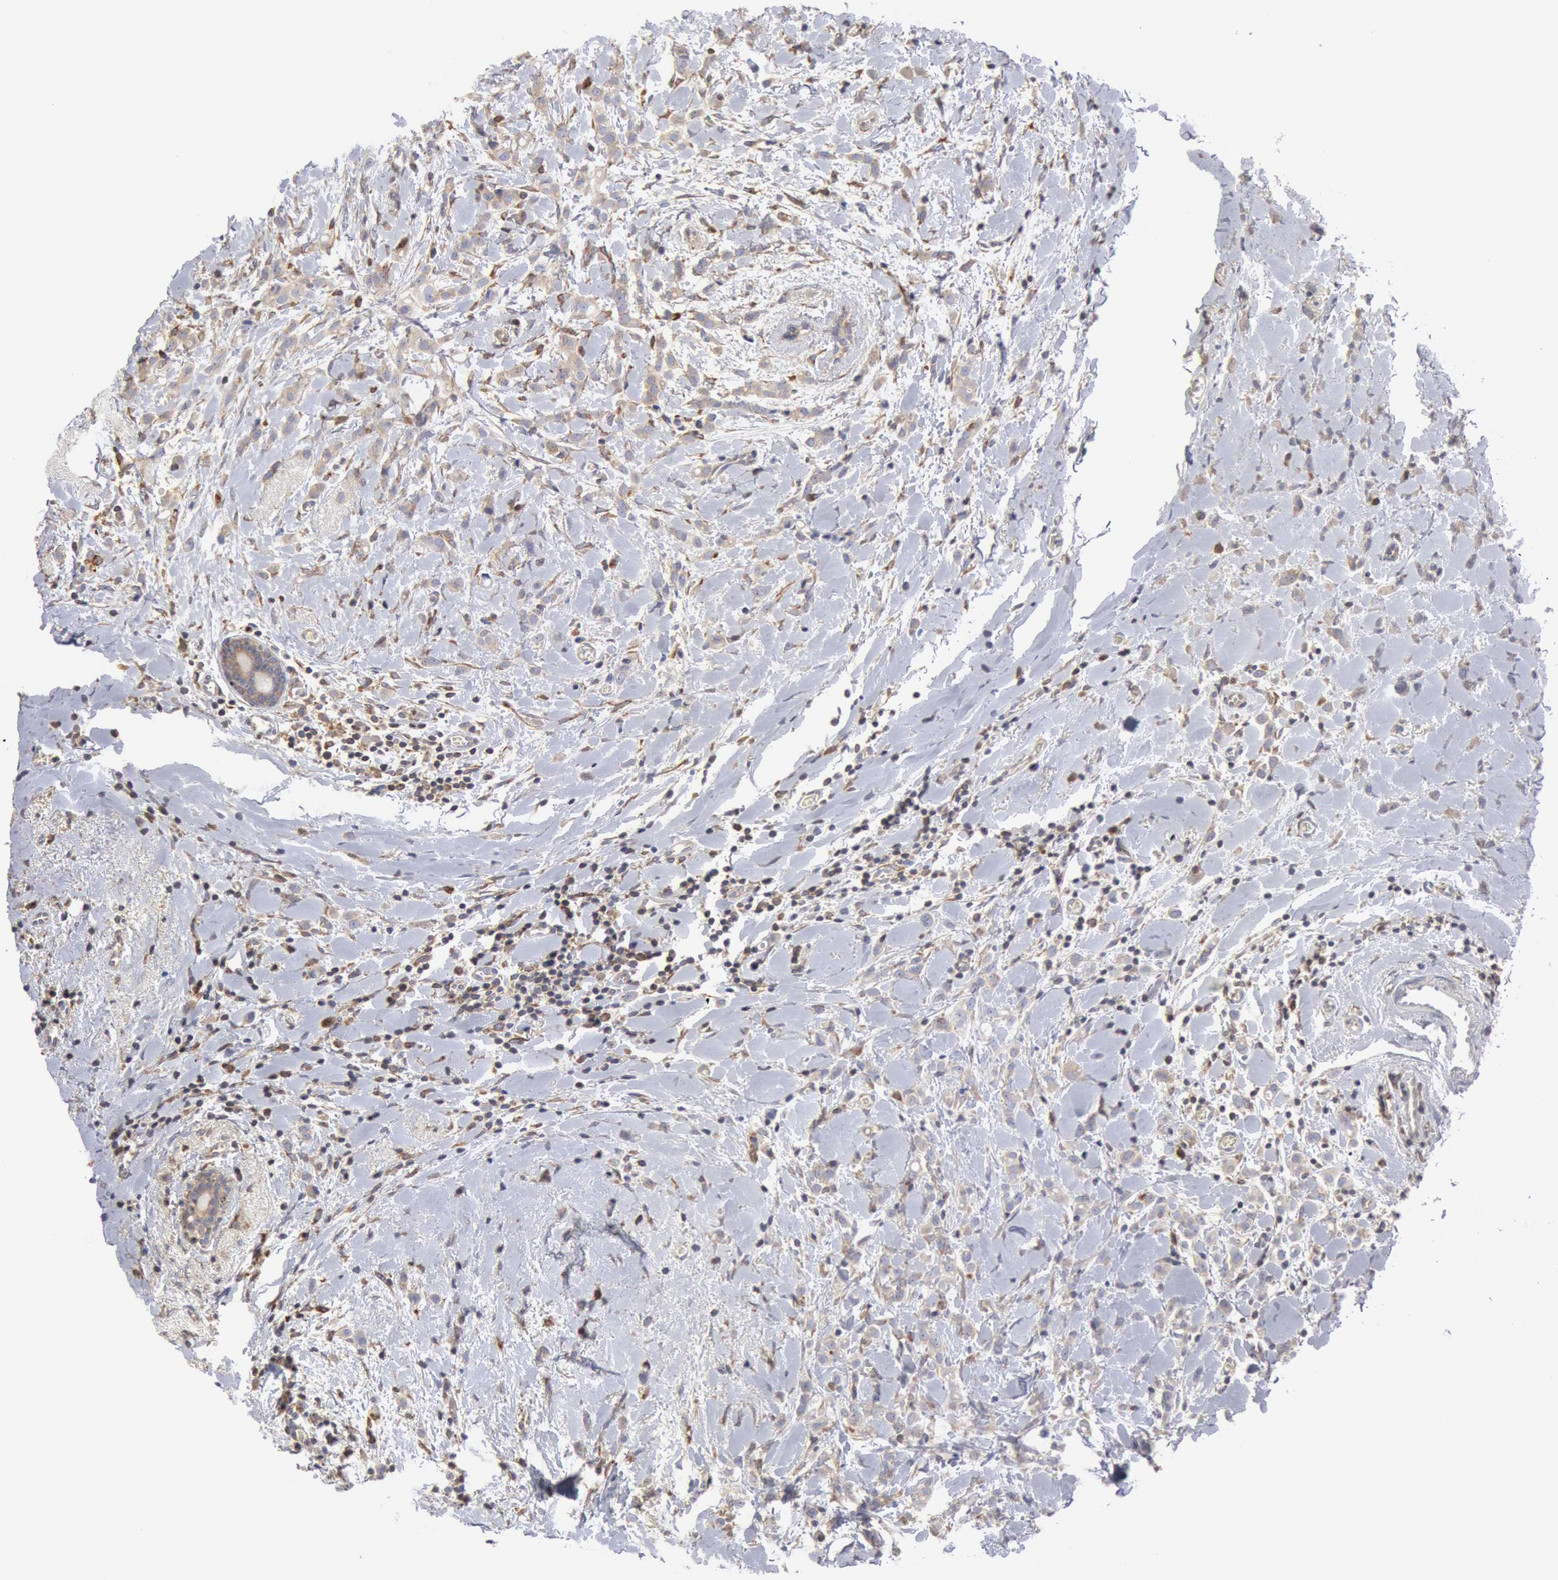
{"staining": {"intensity": "weak", "quantity": "25%-75%", "location": "cytoplasmic/membranous"}, "tissue": "breast cancer", "cell_type": "Tumor cells", "image_type": "cancer", "snomed": [{"axis": "morphology", "description": "Lobular carcinoma"}, {"axis": "topography", "description": "Breast"}], "caption": "DAB (3,3'-diaminobenzidine) immunohistochemical staining of breast cancer exhibits weak cytoplasmic/membranous protein staining in about 25%-75% of tumor cells.", "gene": "OSBPL8", "patient": {"sex": "female", "age": 57}}